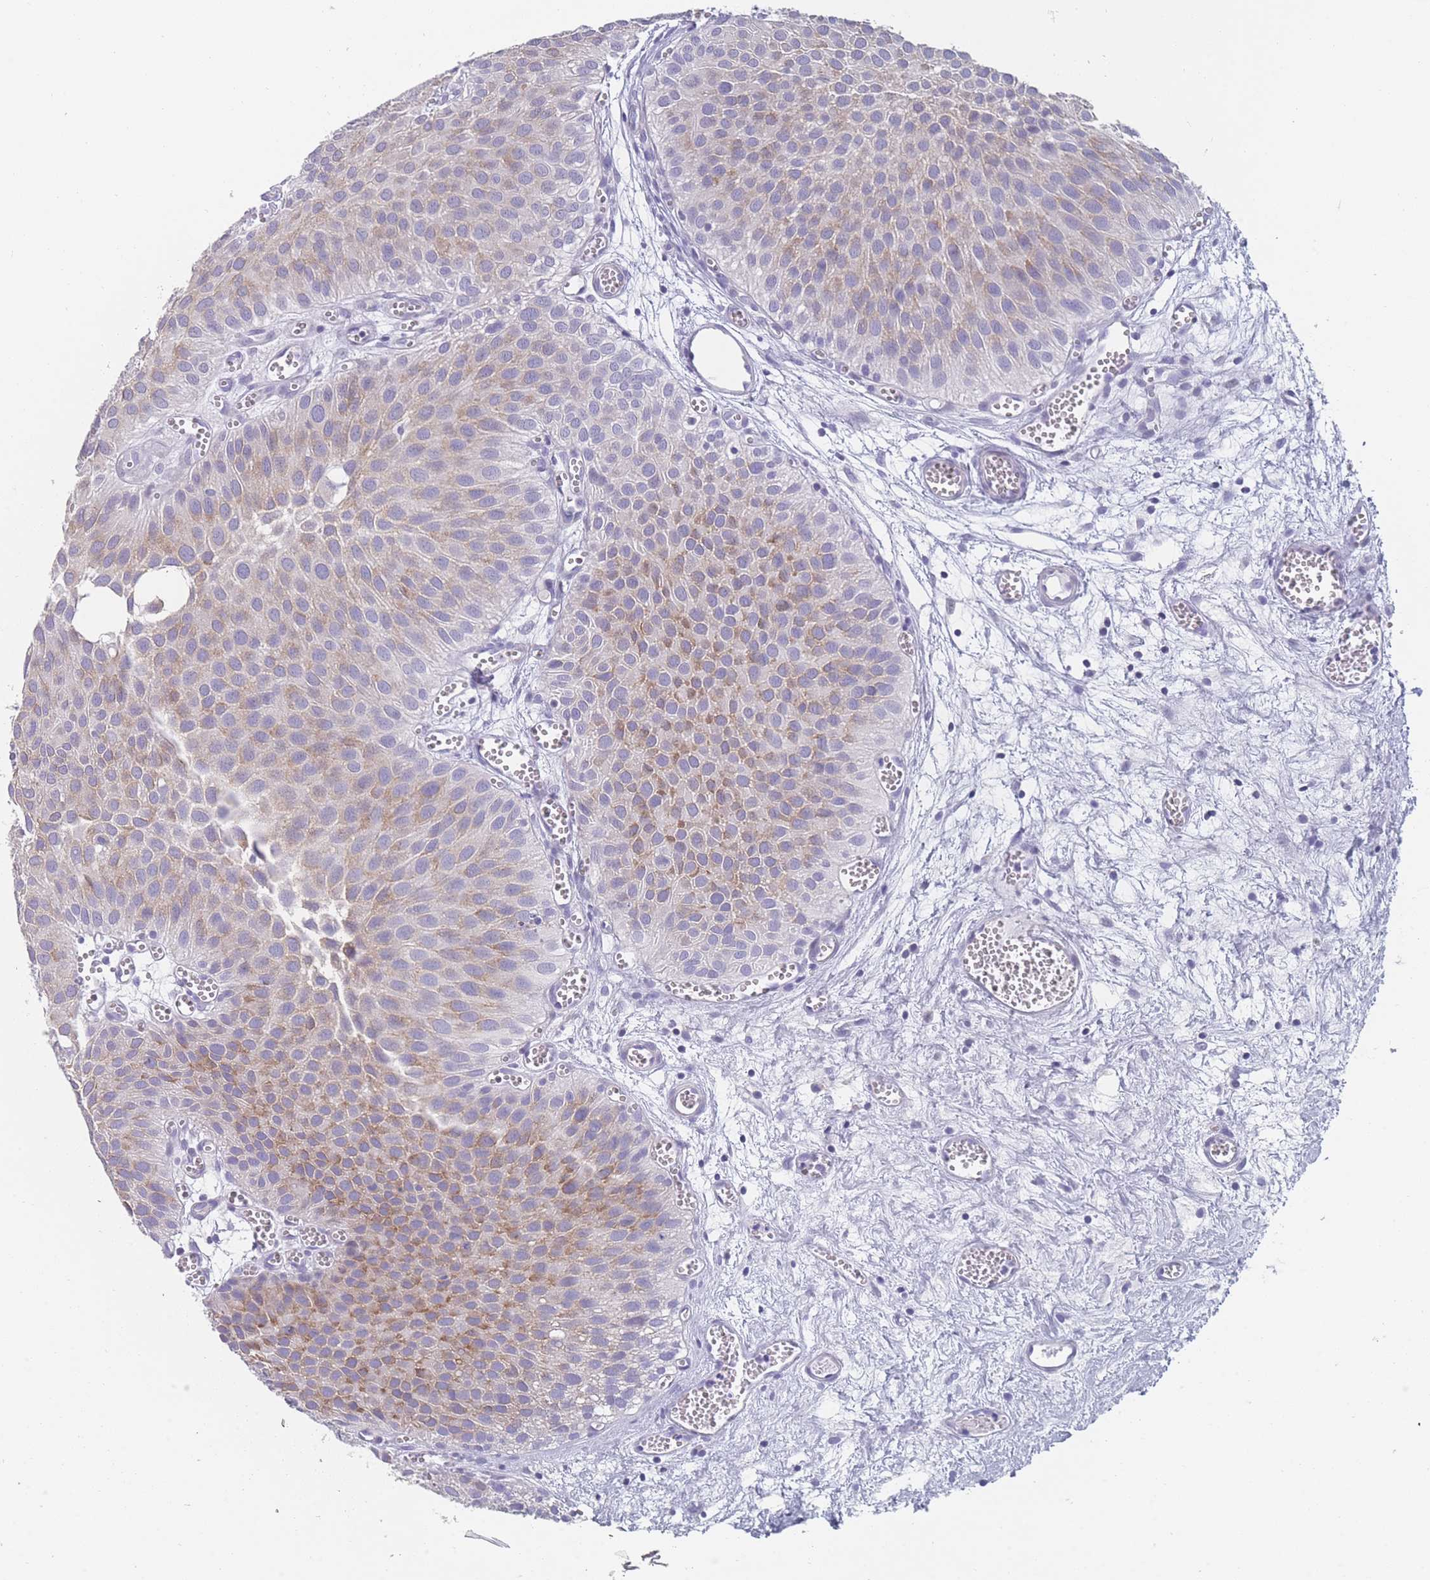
{"staining": {"intensity": "moderate", "quantity": "25%-75%", "location": "cytoplasmic/membranous"}, "tissue": "urothelial cancer", "cell_type": "Tumor cells", "image_type": "cancer", "snomed": [{"axis": "morphology", "description": "Urothelial carcinoma, Low grade"}, {"axis": "topography", "description": "Urinary bladder"}], "caption": "DAB (3,3'-diaminobenzidine) immunohistochemical staining of urothelial cancer reveals moderate cytoplasmic/membranous protein staining in approximately 25%-75% of tumor cells. (Brightfield microscopy of DAB IHC at high magnification).", "gene": "PIGU", "patient": {"sex": "male", "age": 88}}